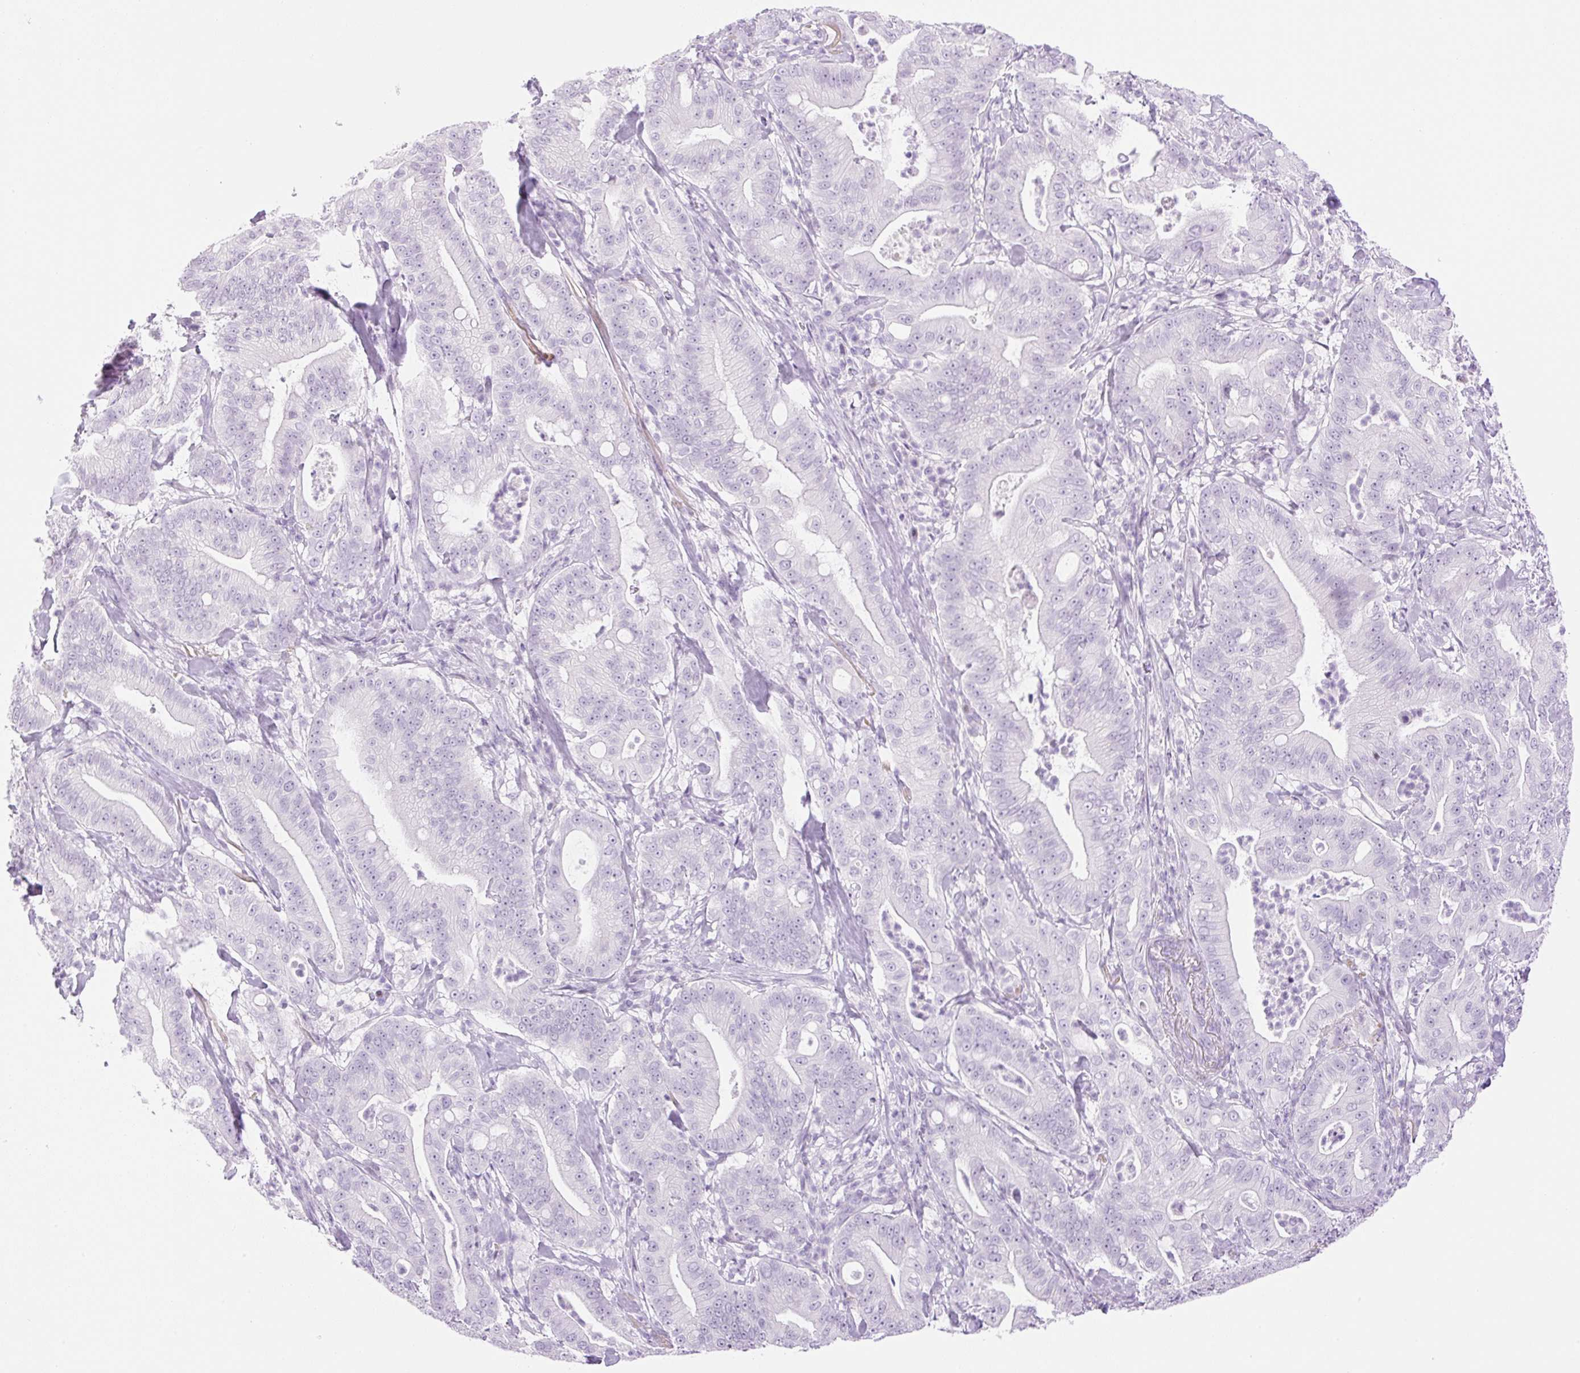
{"staining": {"intensity": "negative", "quantity": "none", "location": "none"}, "tissue": "pancreatic cancer", "cell_type": "Tumor cells", "image_type": "cancer", "snomed": [{"axis": "morphology", "description": "Adenocarcinoma, NOS"}, {"axis": "topography", "description": "Pancreas"}], "caption": "This is an immunohistochemistry (IHC) micrograph of human pancreatic cancer. There is no staining in tumor cells.", "gene": "SP140L", "patient": {"sex": "male", "age": 71}}